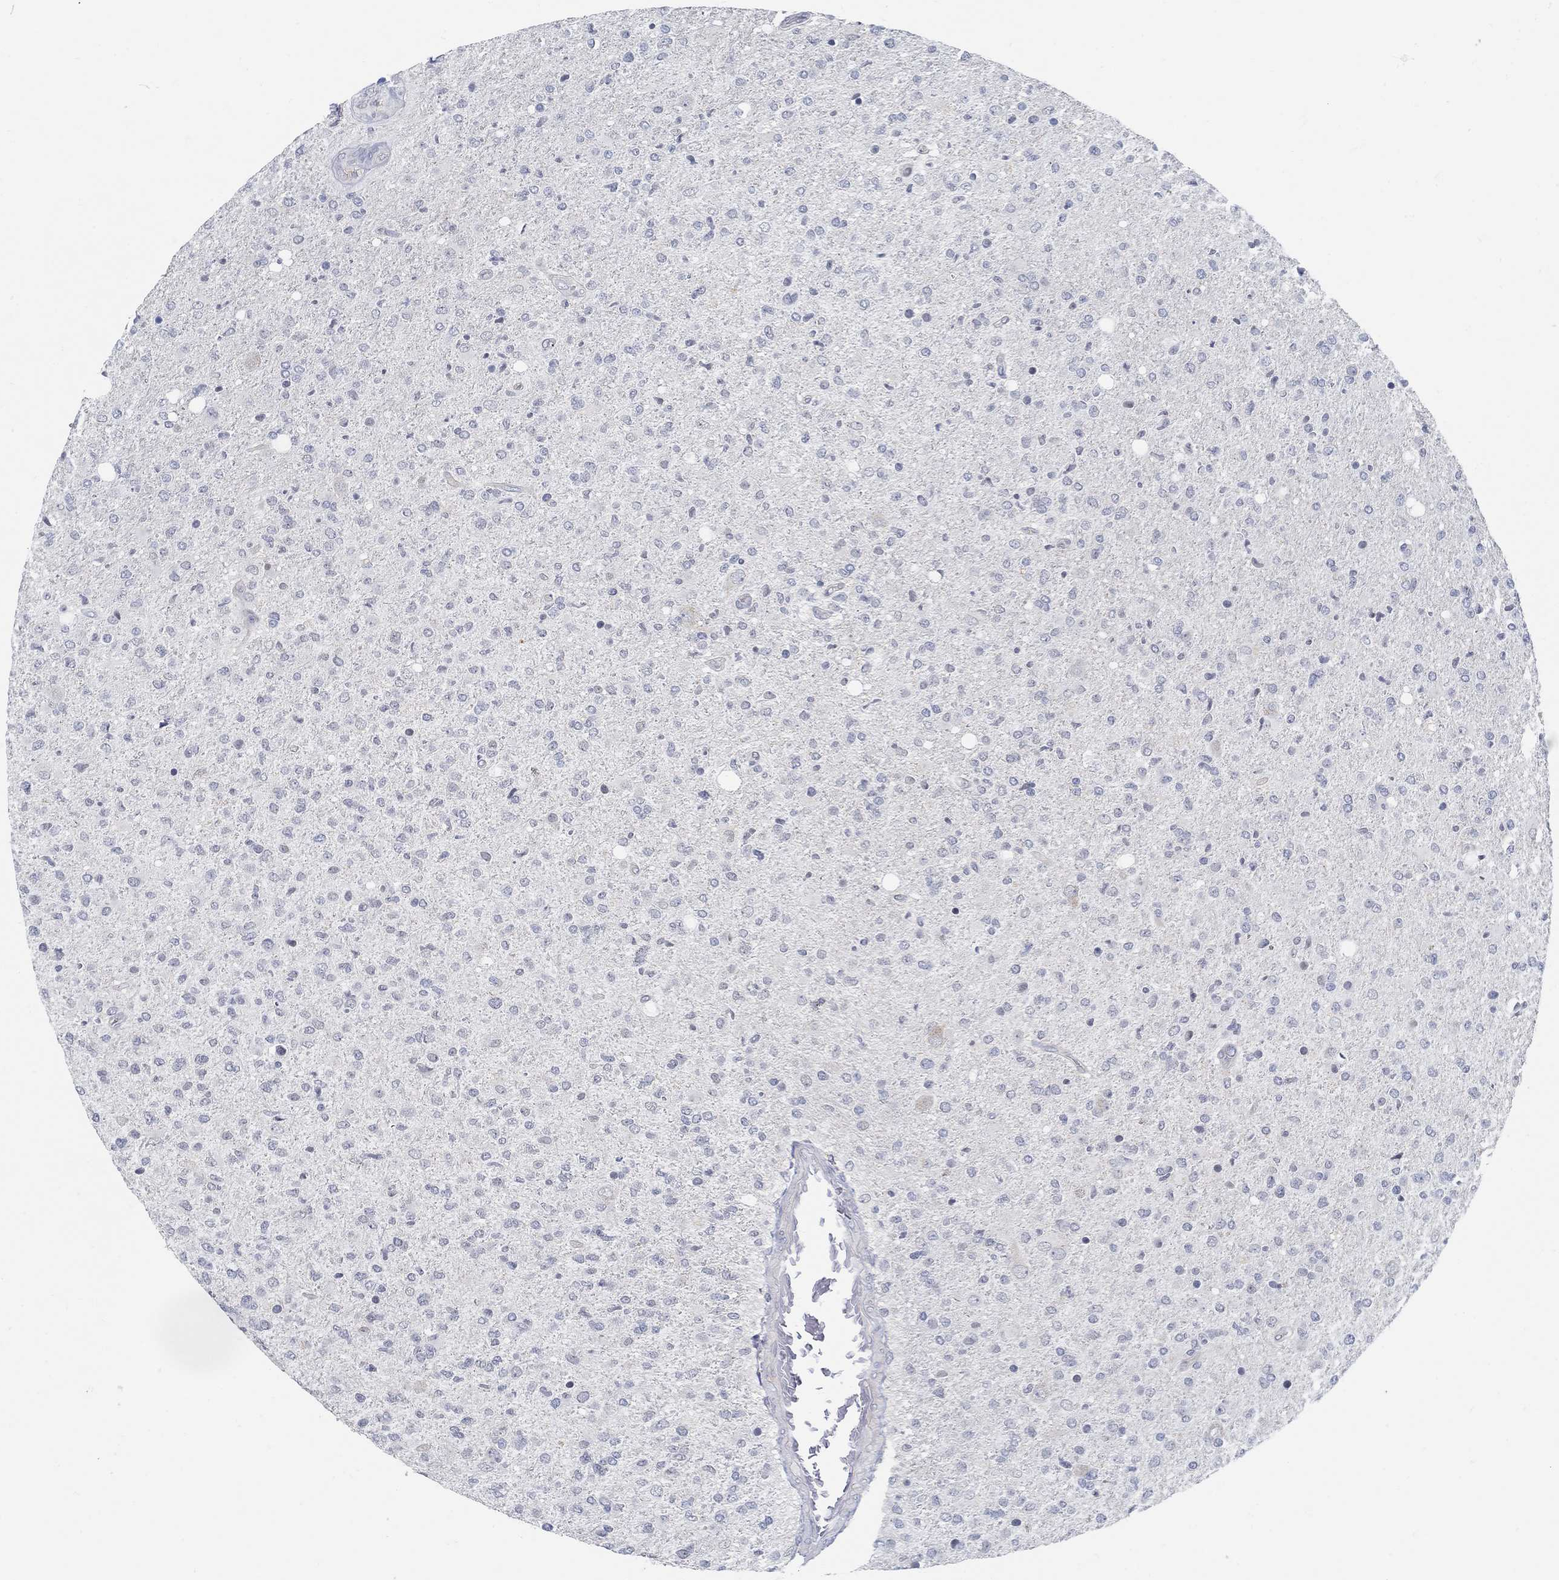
{"staining": {"intensity": "negative", "quantity": "none", "location": "none"}, "tissue": "glioma", "cell_type": "Tumor cells", "image_type": "cancer", "snomed": [{"axis": "morphology", "description": "Glioma, malignant, High grade"}, {"axis": "topography", "description": "Cerebral cortex"}], "caption": "Tumor cells are negative for brown protein staining in glioma.", "gene": "PCDH11X", "patient": {"sex": "male", "age": 70}}